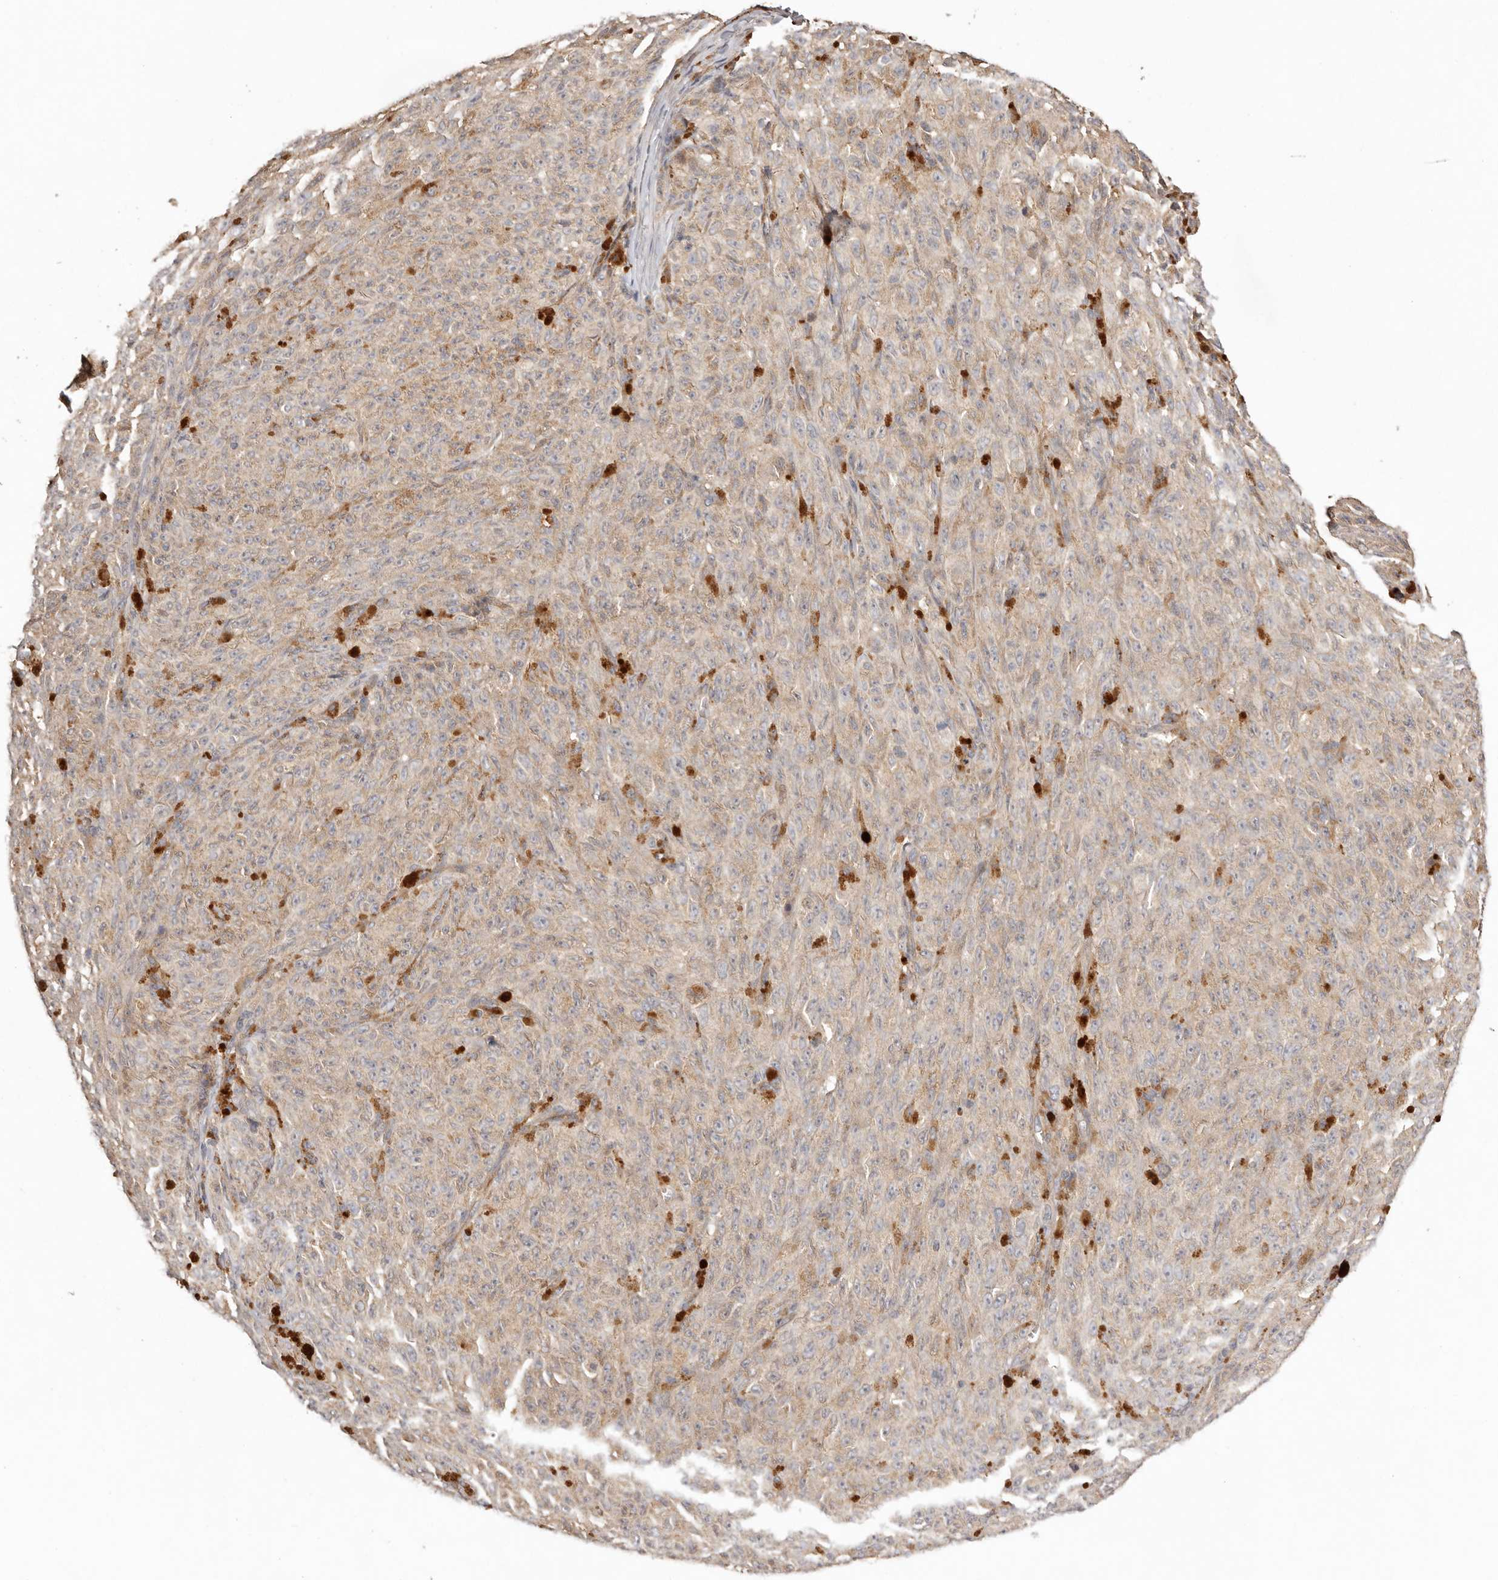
{"staining": {"intensity": "weak", "quantity": "<25%", "location": "cytoplasmic/membranous"}, "tissue": "melanoma", "cell_type": "Tumor cells", "image_type": "cancer", "snomed": [{"axis": "morphology", "description": "Malignant melanoma, NOS"}, {"axis": "topography", "description": "Skin"}], "caption": "DAB (3,3'-diaminobenzidine) immunohistochemical staining of human malignant melanoma displays no significant staining in tumor cells.", "gene": "UBR2", "patient": {"sex": "female", "age": 82}}